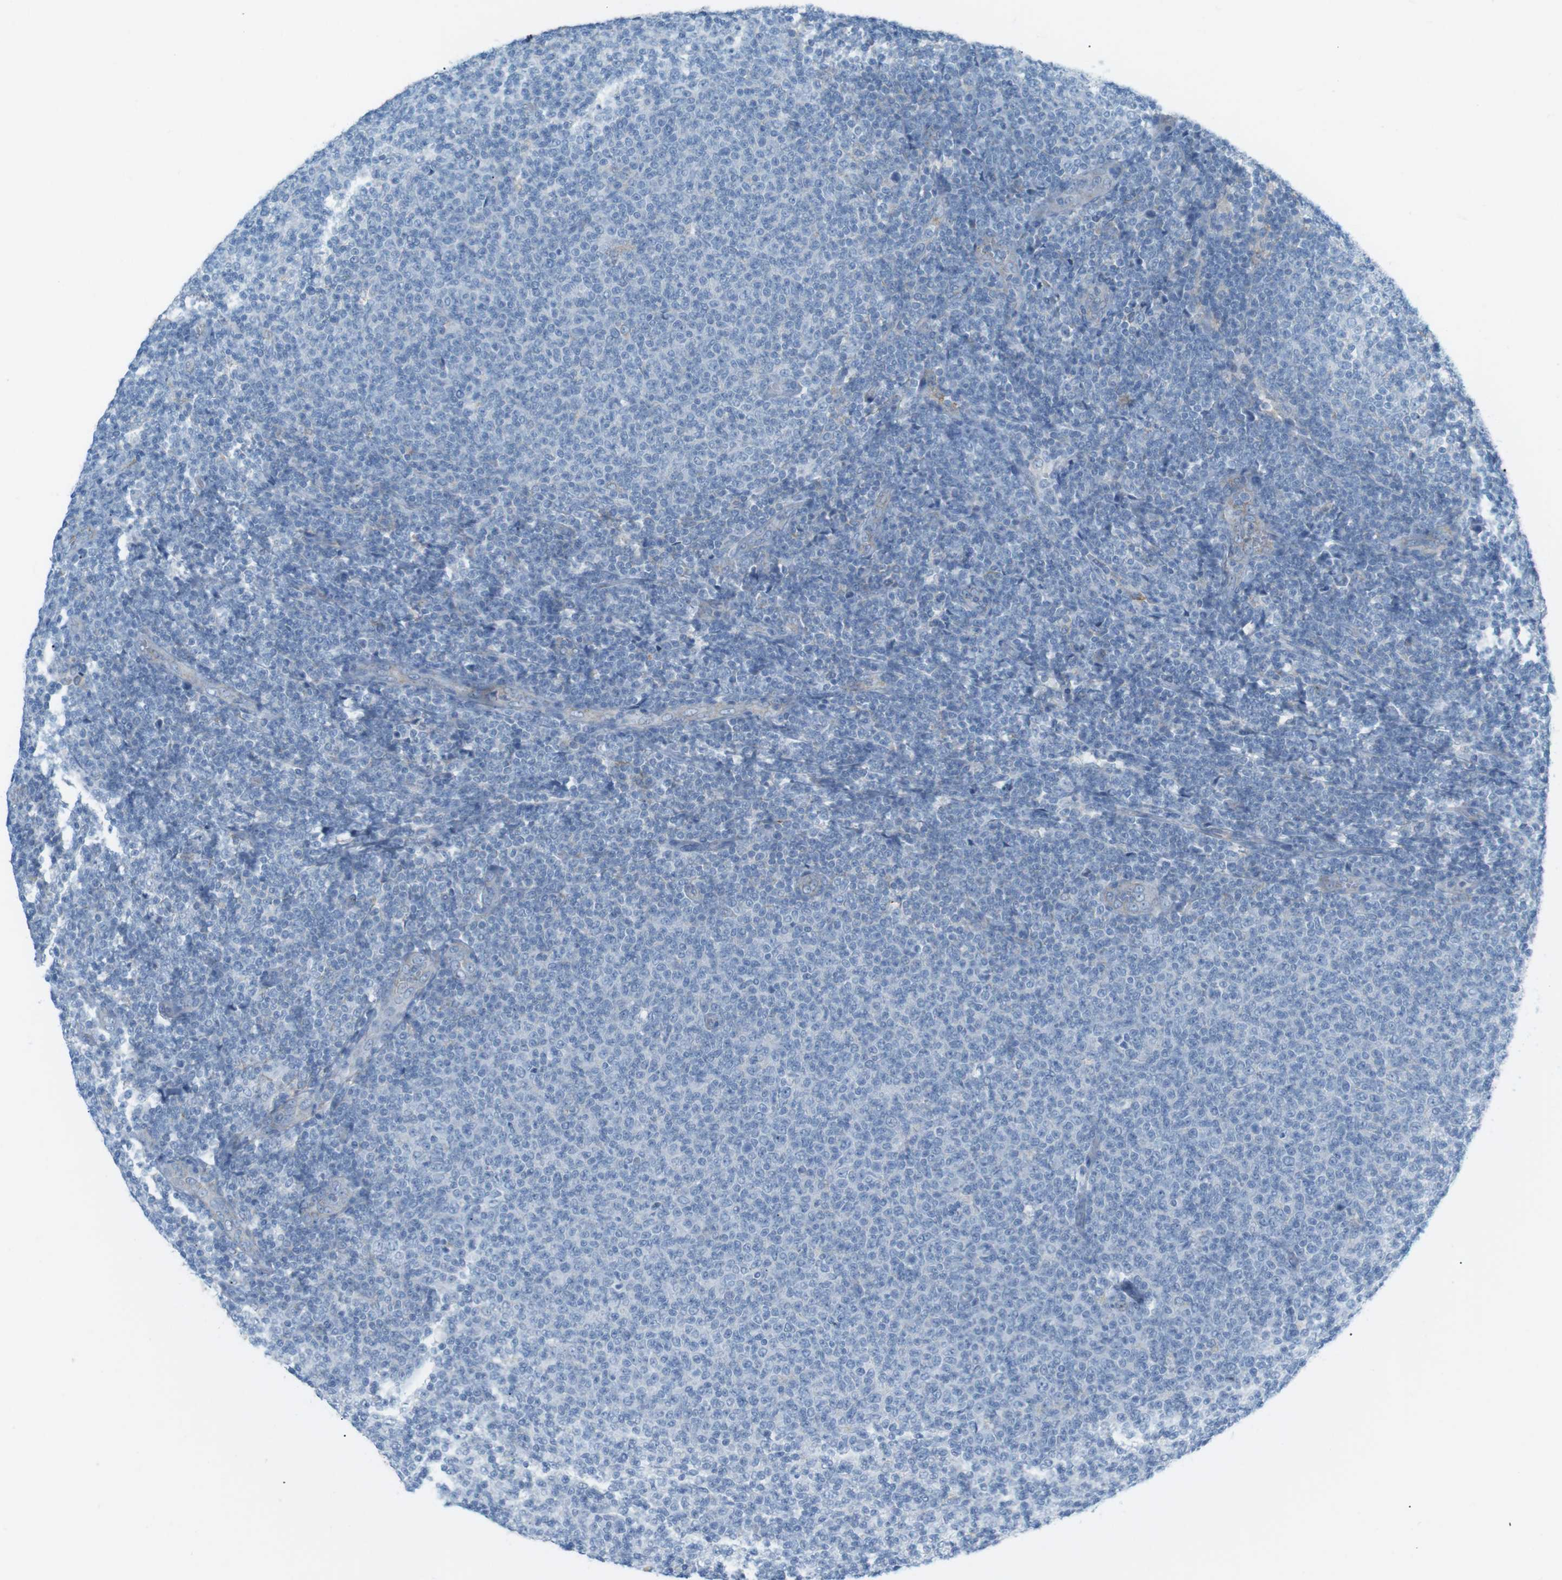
{"staining": {"intensity": "negative", "quantity": "none", "location": "none"}, "tissue": "lymphoma", "cell_type": "Tumor cells", "image_type": "cancer", "snomed": [{"axis": "morphology", "description": "Malignant lymphoma, non-Hodgkin's type, Low grade"}, {"axis": "topography", "description": "Lymph node"}], "caption": "Immunohistochemistry photomicrograph of lymphoma stained for a protein (brown), which displays no positivity in tumor cells. (Immunohistochemistry (ihc), brightfield microscopy, high magnification).", "gene": "VAMP1", "patient": {"sex": "male", "age": 66}}